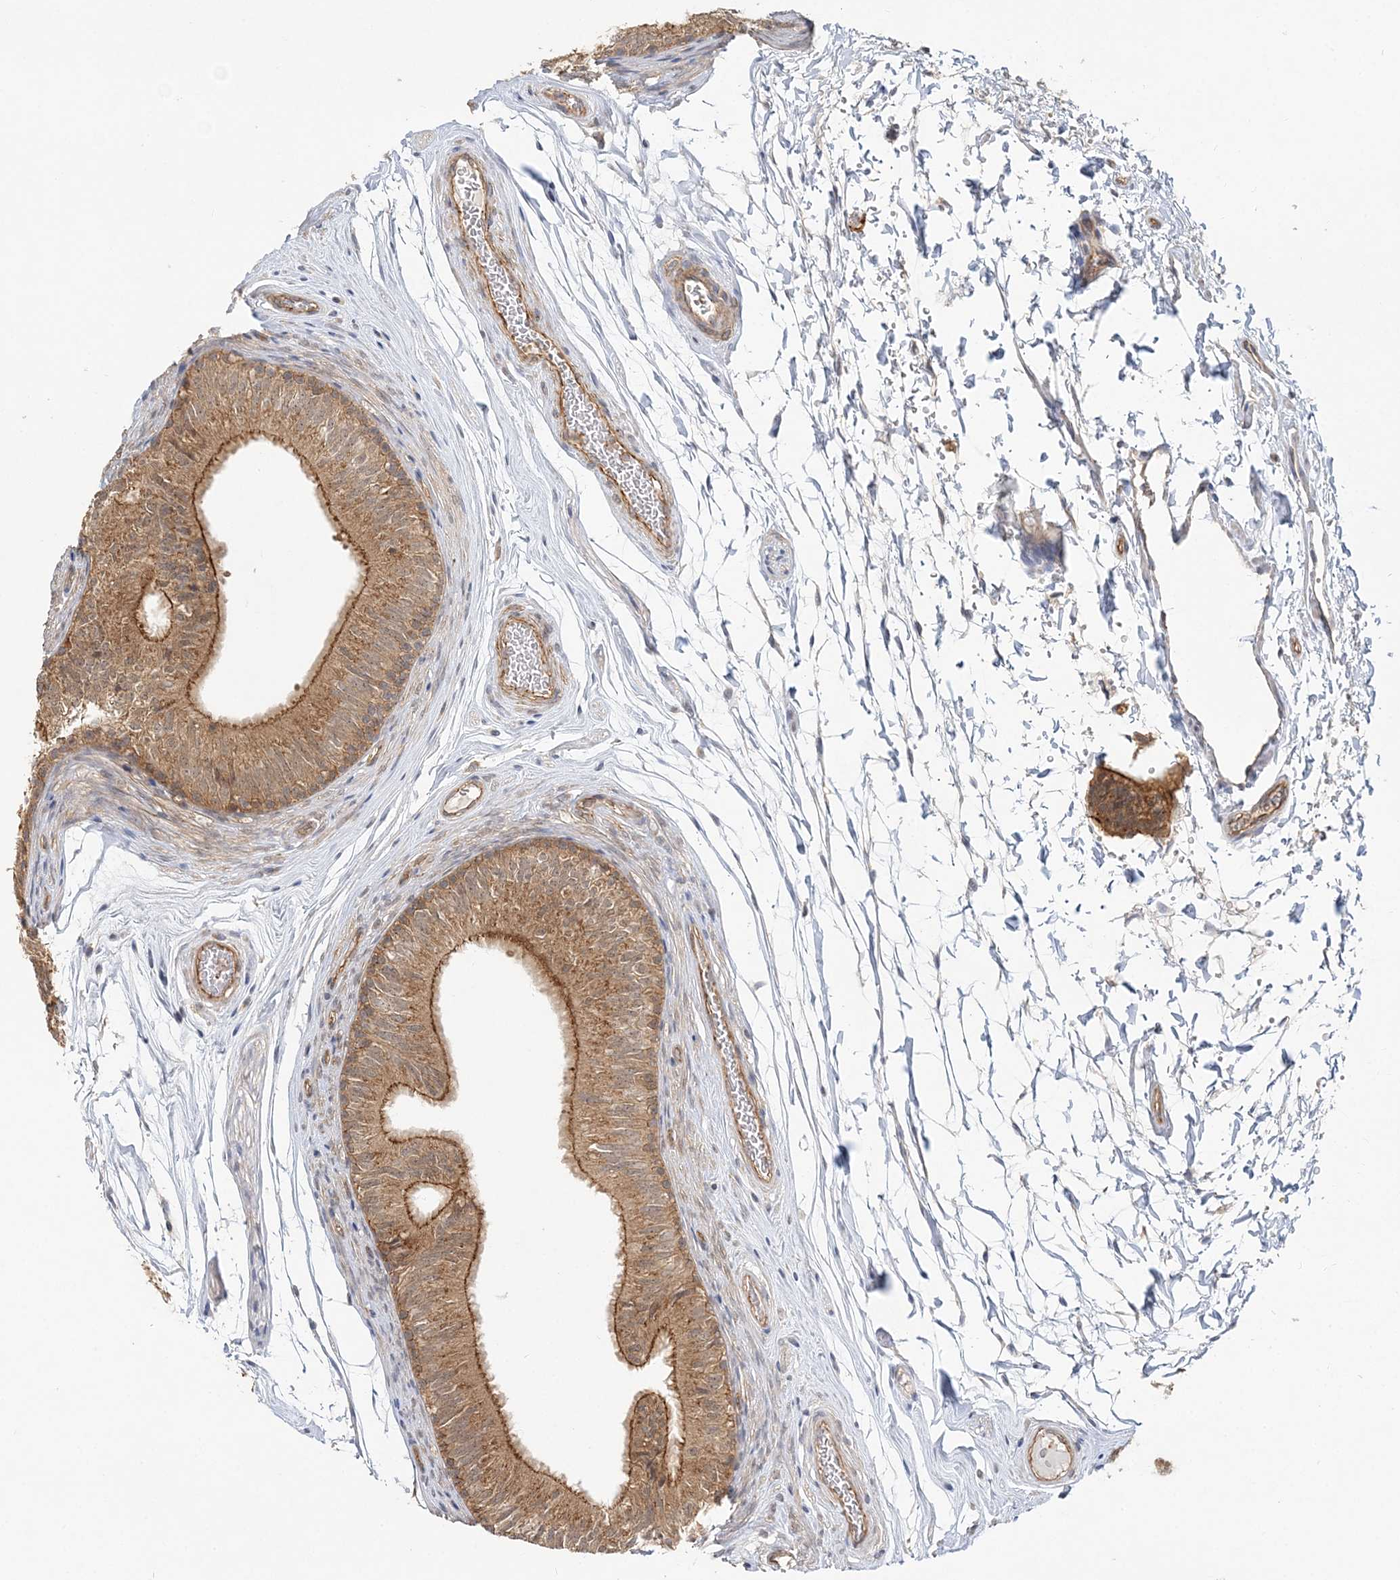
{"staining": {"intensity": "moderate", "quantity": ">75%", "location": "cytoplasmic/membranous"}, "tissue": "epididymis", "cell_type": "Glandular cells", "image_type": "normal", "snomed": [{"axis": "morphology", "description": "Normal tissue, NOS"}, {"axis": "topography", "description": "Epididymis"}], "caption": "An immunohistochemistry image of benign tissue is shown. Protein staining in brown labels moderate cytoplasmic/membranous positivity in epididymis within glandular cells.", "gene": "MAT2B", "patient": {"sex": "male", "age": 36}}